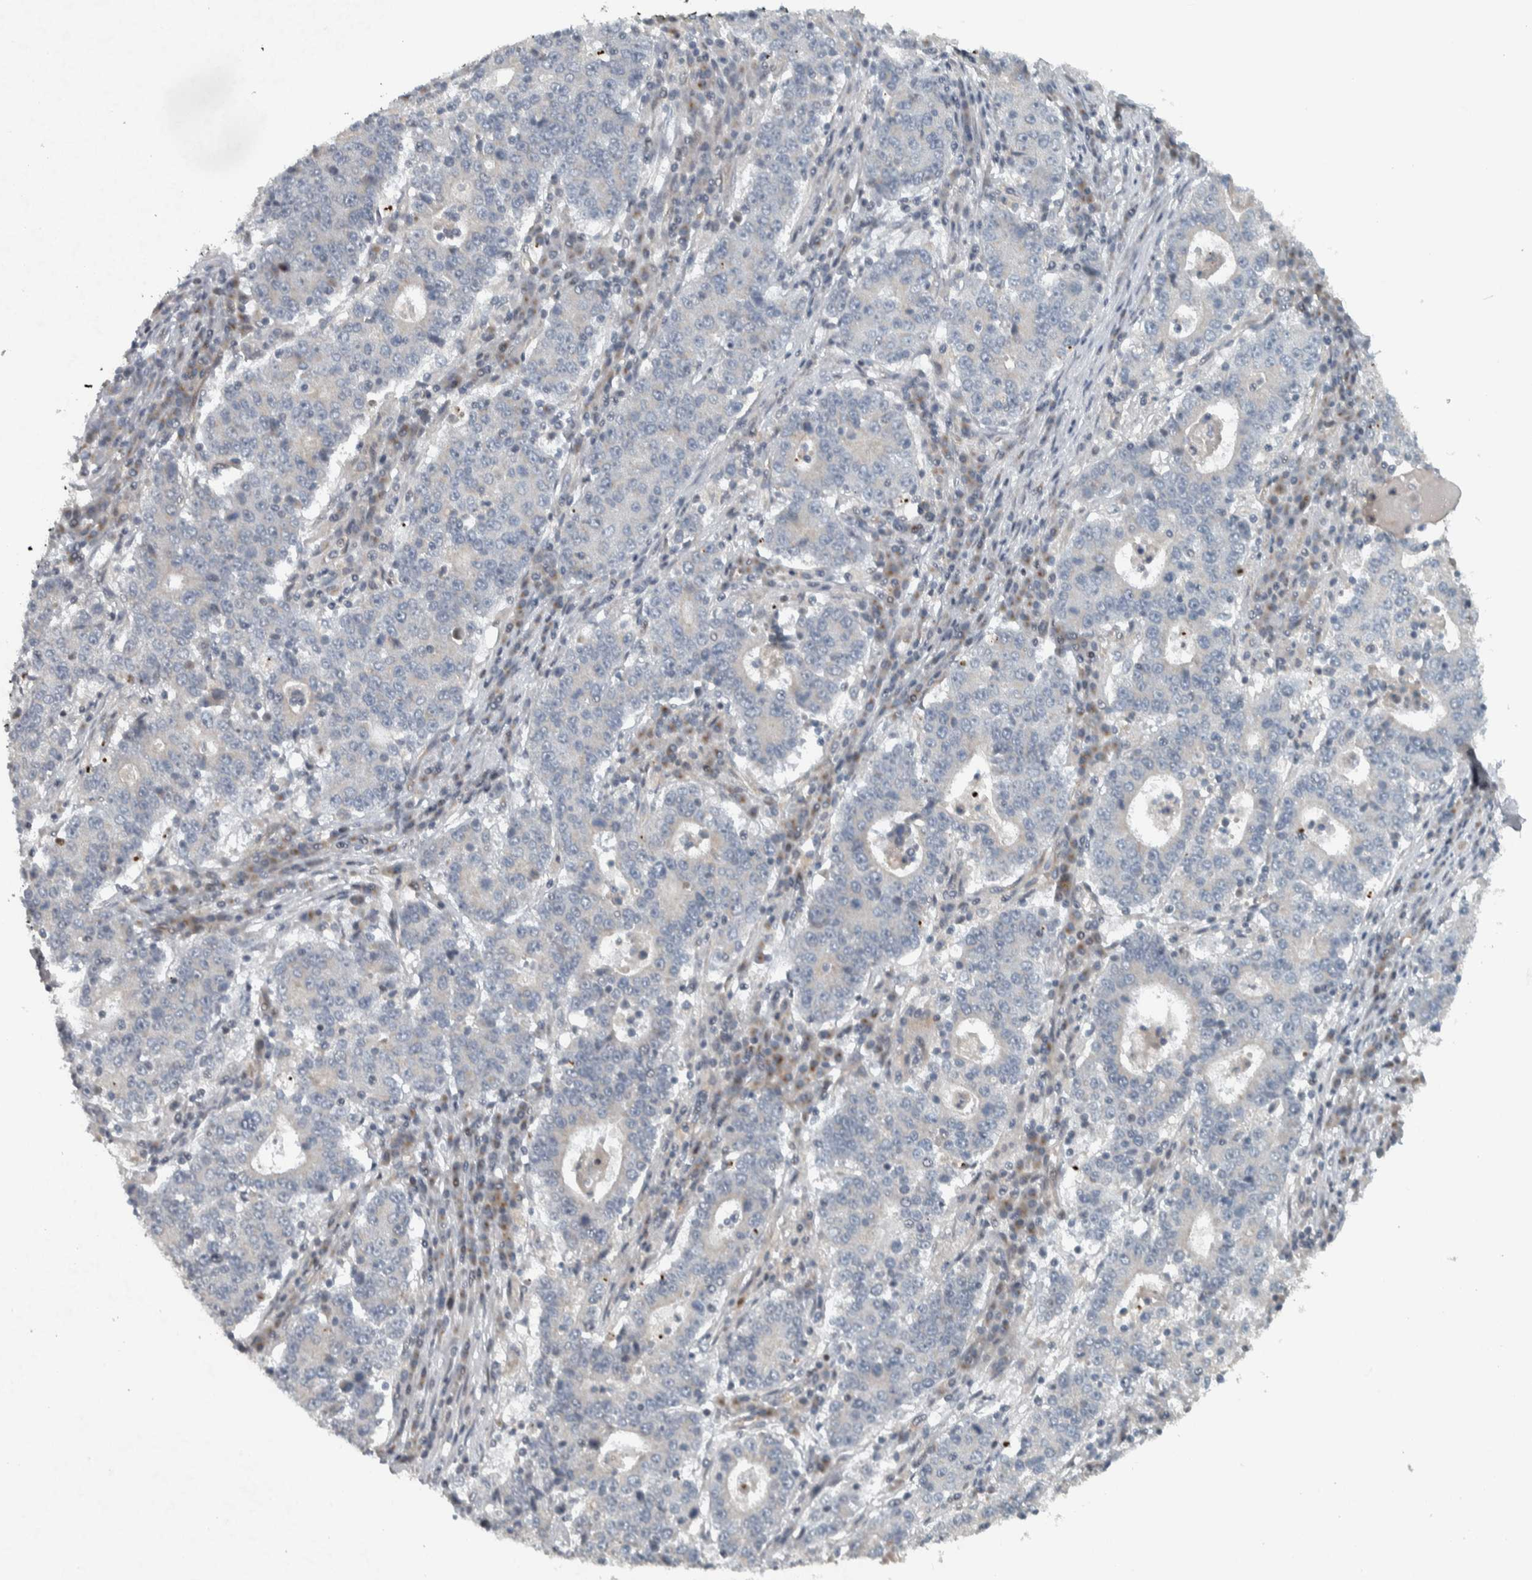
{"staining": {"intensity": "negative", "quantity": "none", "location": "none"}, "tissue": "stomach cancer", "cell_type": "Tumor cells", "image_type": "cancer", "snomed": [{"axis": "morphology", "description": "Adenocarcinoma, NOS"}, {"axis": "topography", "description": "Stomach"}], "caption": "This is an IHC image of human stomach cancer (adenocarcinoma). There is no staining in tumor cells.", "gene": "NAPG", "patient": {"sex": "male", "age": 59}}